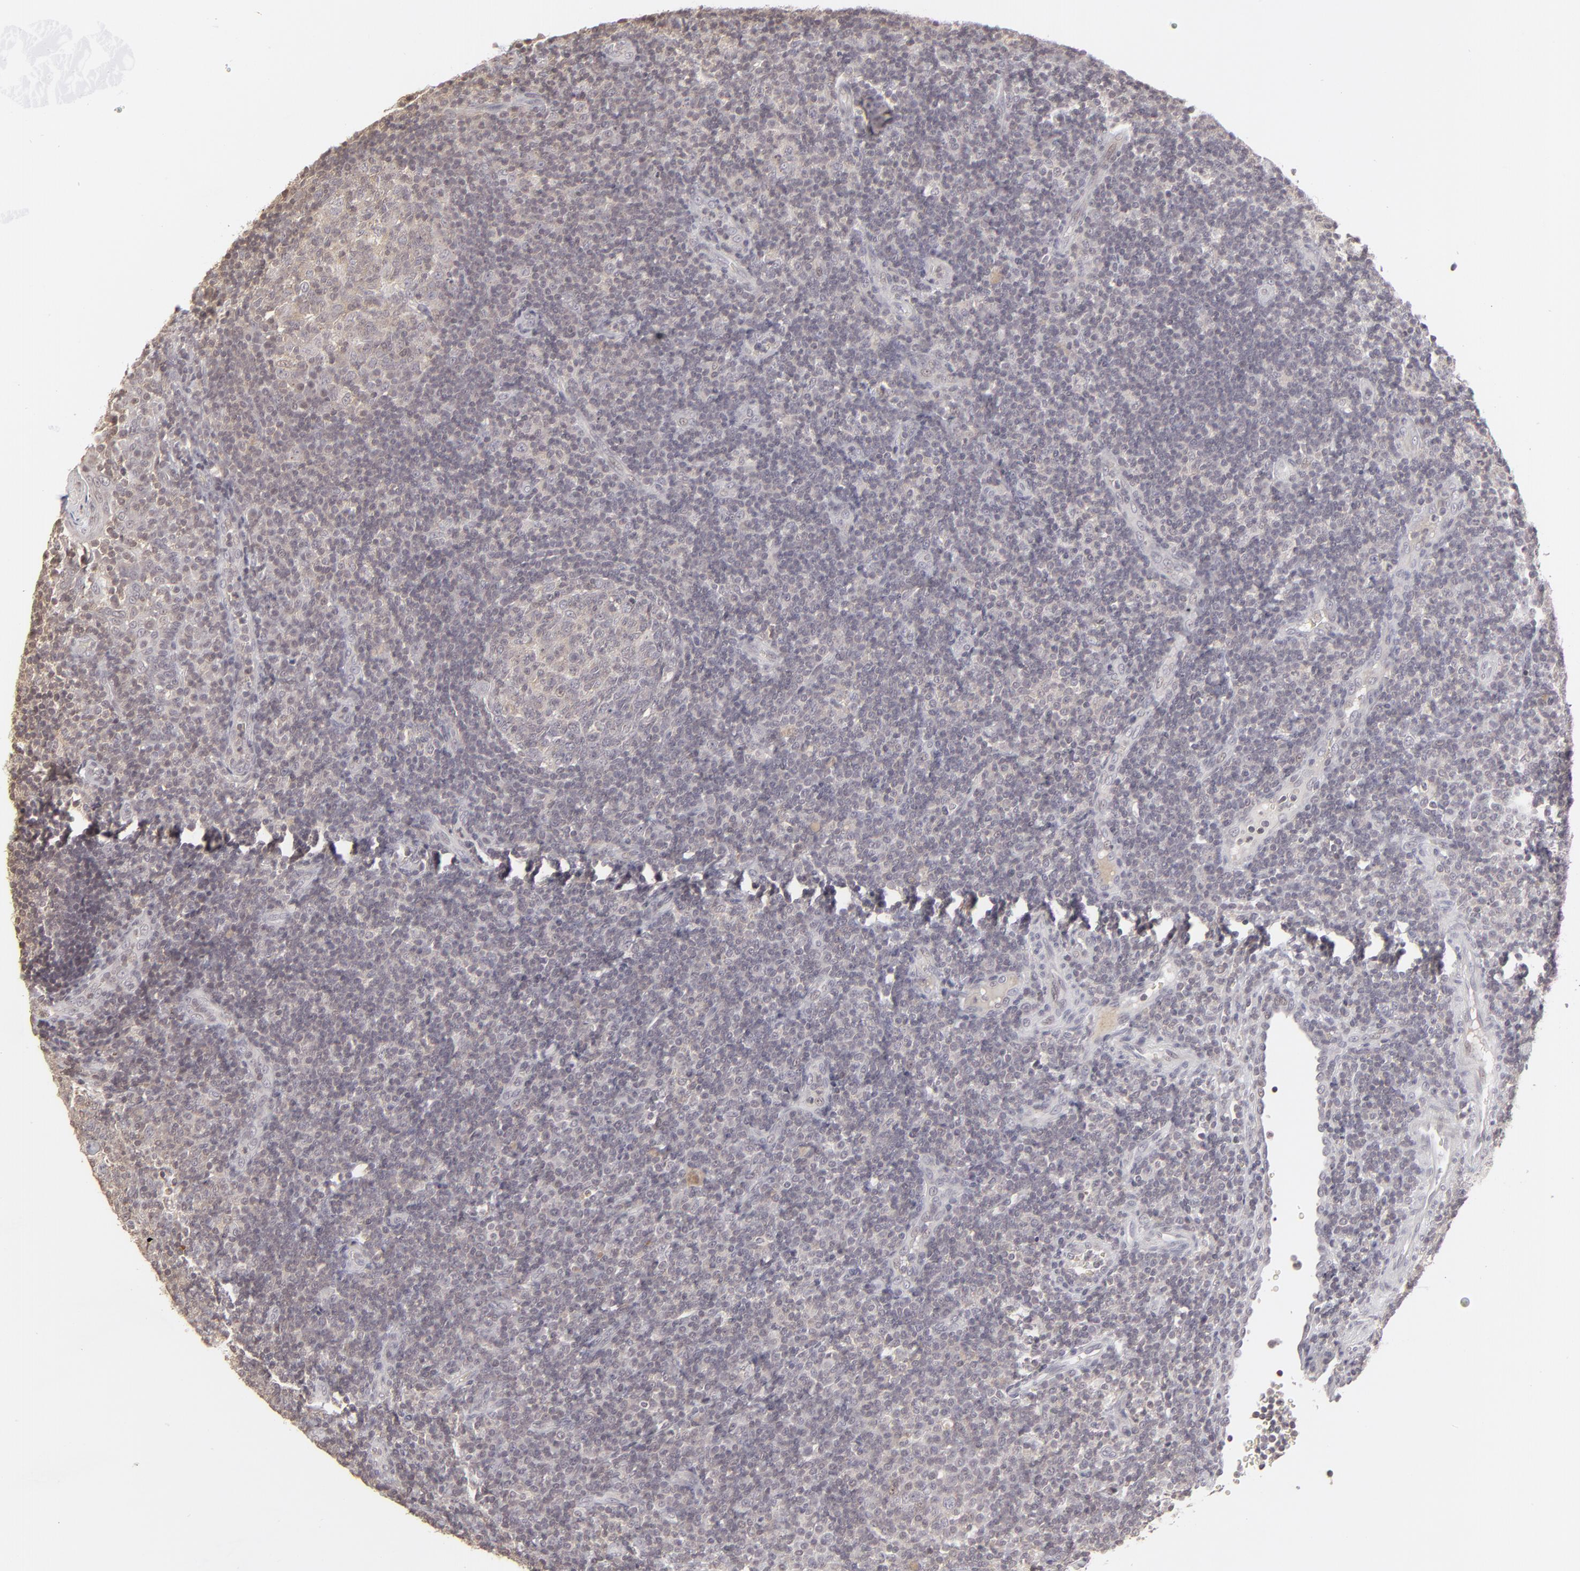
{"staining": {"intensity": "negative", "quantity": "none", "location": "none"}, "tissue": "tonsil", "cell_type": "Germinal center cells", "image_type": "normal", "snomed": [{"axis": "morphology", "description": "Normal tissue, NOS"}, {"axis": "topography", "description": "Tonsil"}], "caption": "This micrograph is of benign tonsil stained with immunohistochemistry to label a protein in brown with the nuclei are counter-stained blue. There is no positivity in germinal center cells.", "gene": "CLDN2", "patient": {"sex": "female", "age": 40}}